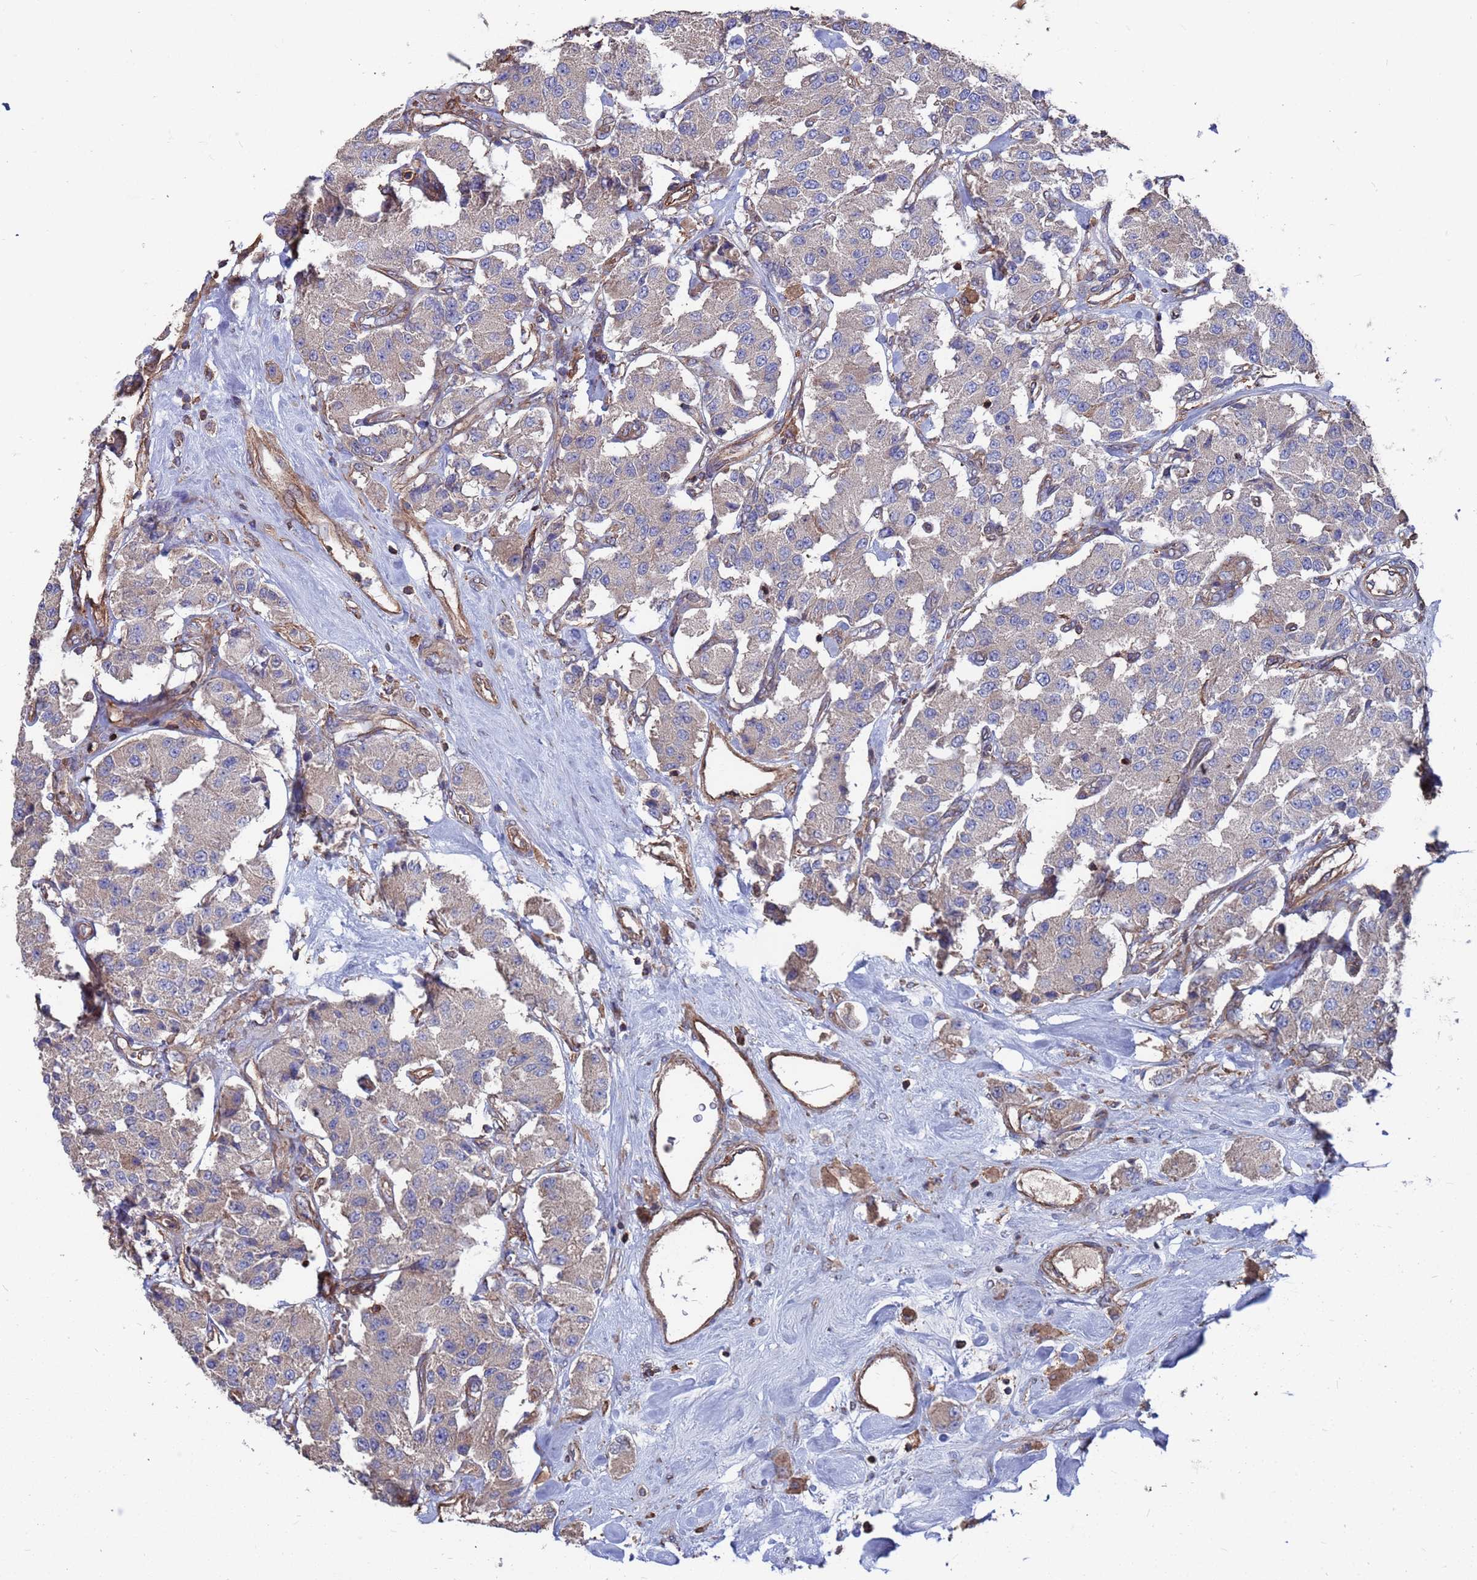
{"staining": {"intensity": "negative", "quantity": "none", "location": "none"}, "tissue": "carcinoid", "cell_type": "Tumor cells", "image_type": "cancer", "snomed": [{"axis": "morphology", "description": "Carcinoid, malignant, NOS"}, {"axis": "topography", "description": "Pancreas"}], "caption": "IHC micrograph of human carcinoid stained for a protein (brown), which reveals no positivity in tumor cells.", "gene": "PYCR1", "patient": {"sex": "male", "age": 41}}